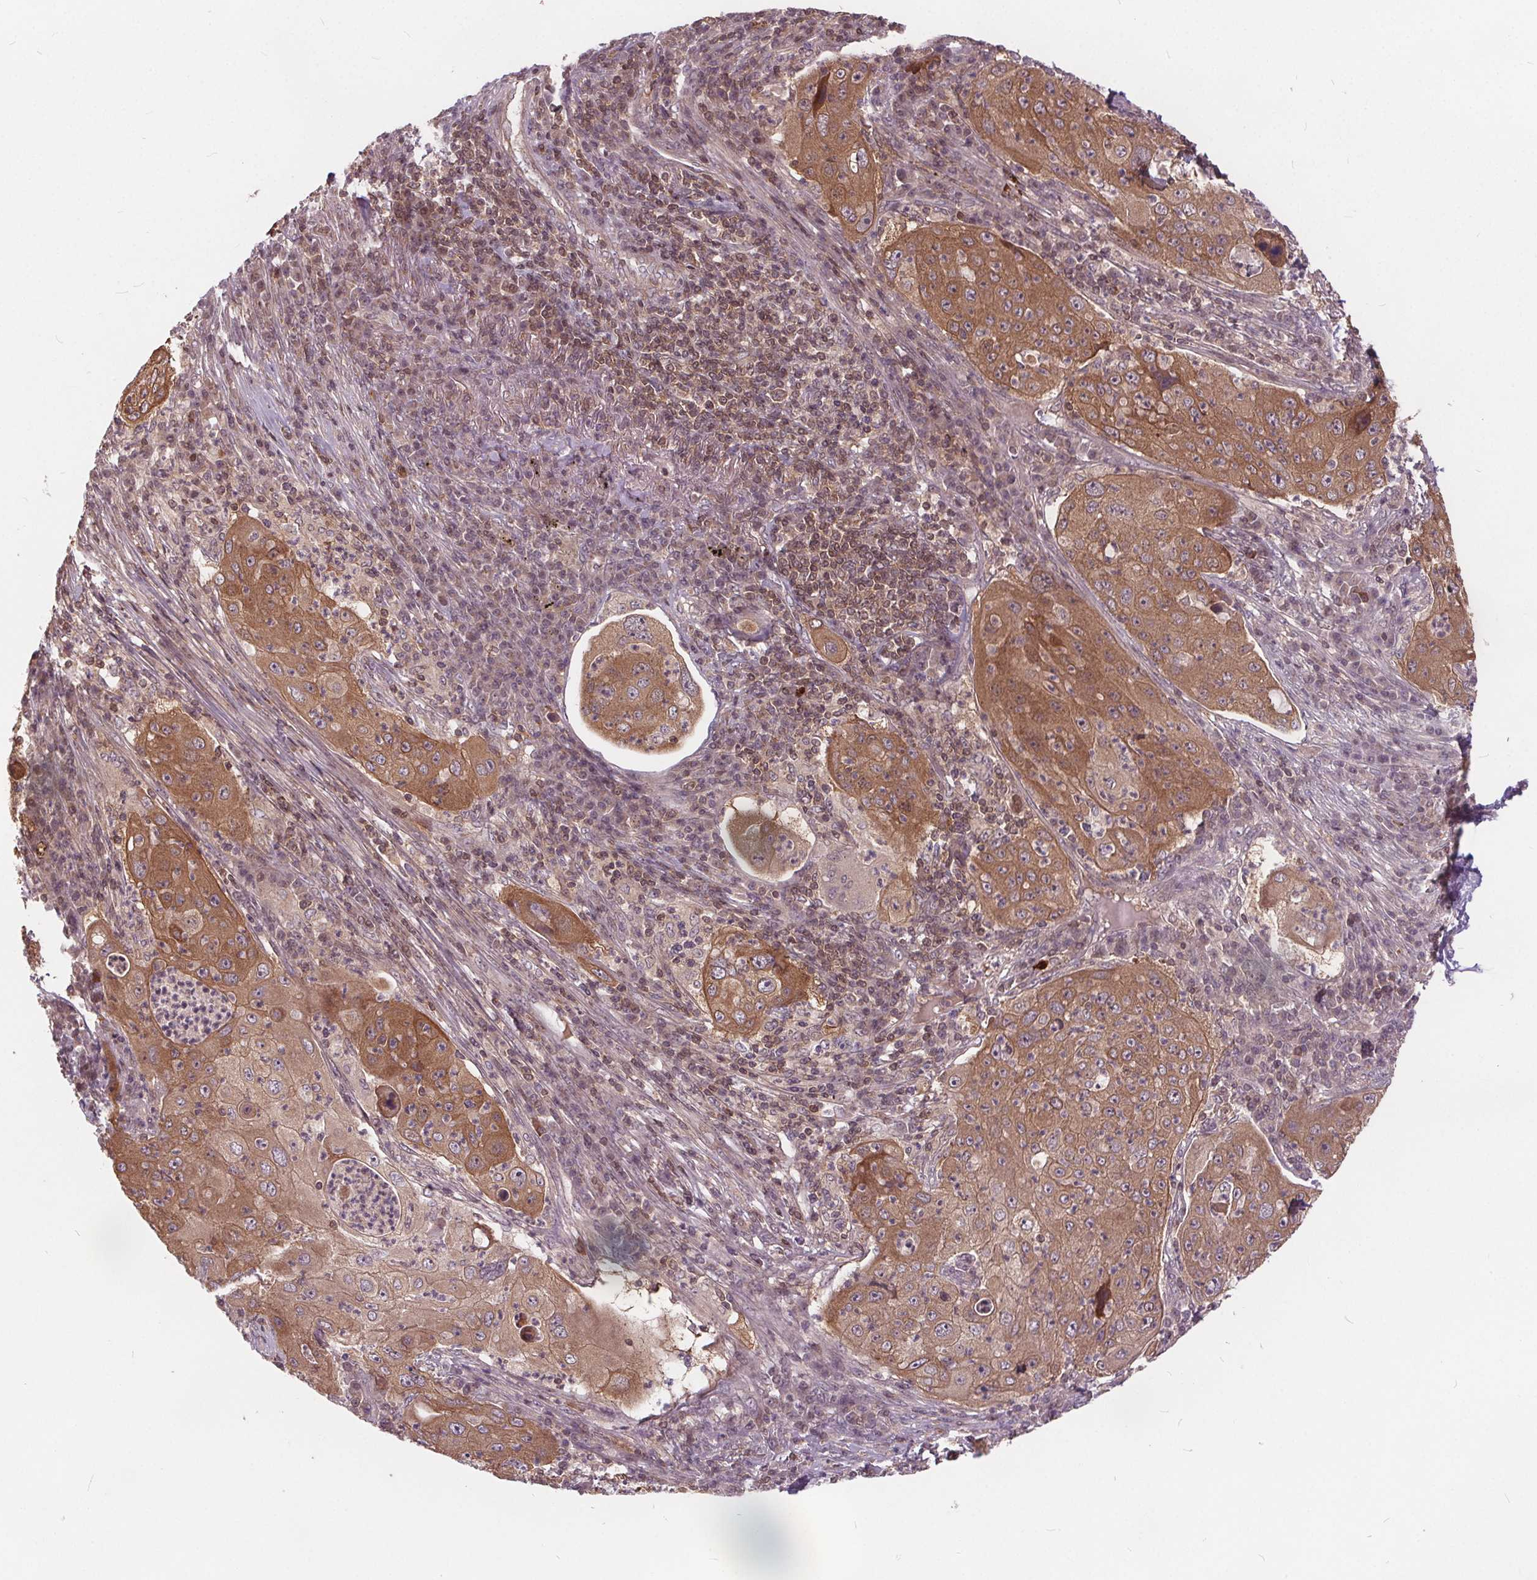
{"staining": {"intensity": "moderate", "quantity": ">75%", "location": "cytoplasmic/membranous"}, "tissue": "lung cancer", "cell_type": "Tumor cells", "image_type": "cancer", "snomed": [{"axis": "morphology", "description": "Squamous cell carcinoma, NOS"}, {"axis": "topography", "description": "Lung"}], "caption": "Immunohistochemical staining of human squamous cell carcinoma (lung) shows medium levels of moderate cytoplasmic/membranous protein staining in about >75% of tumor cells.", "gene": "HIF1AN", "patient": {"sex": "female", "age": 59}}